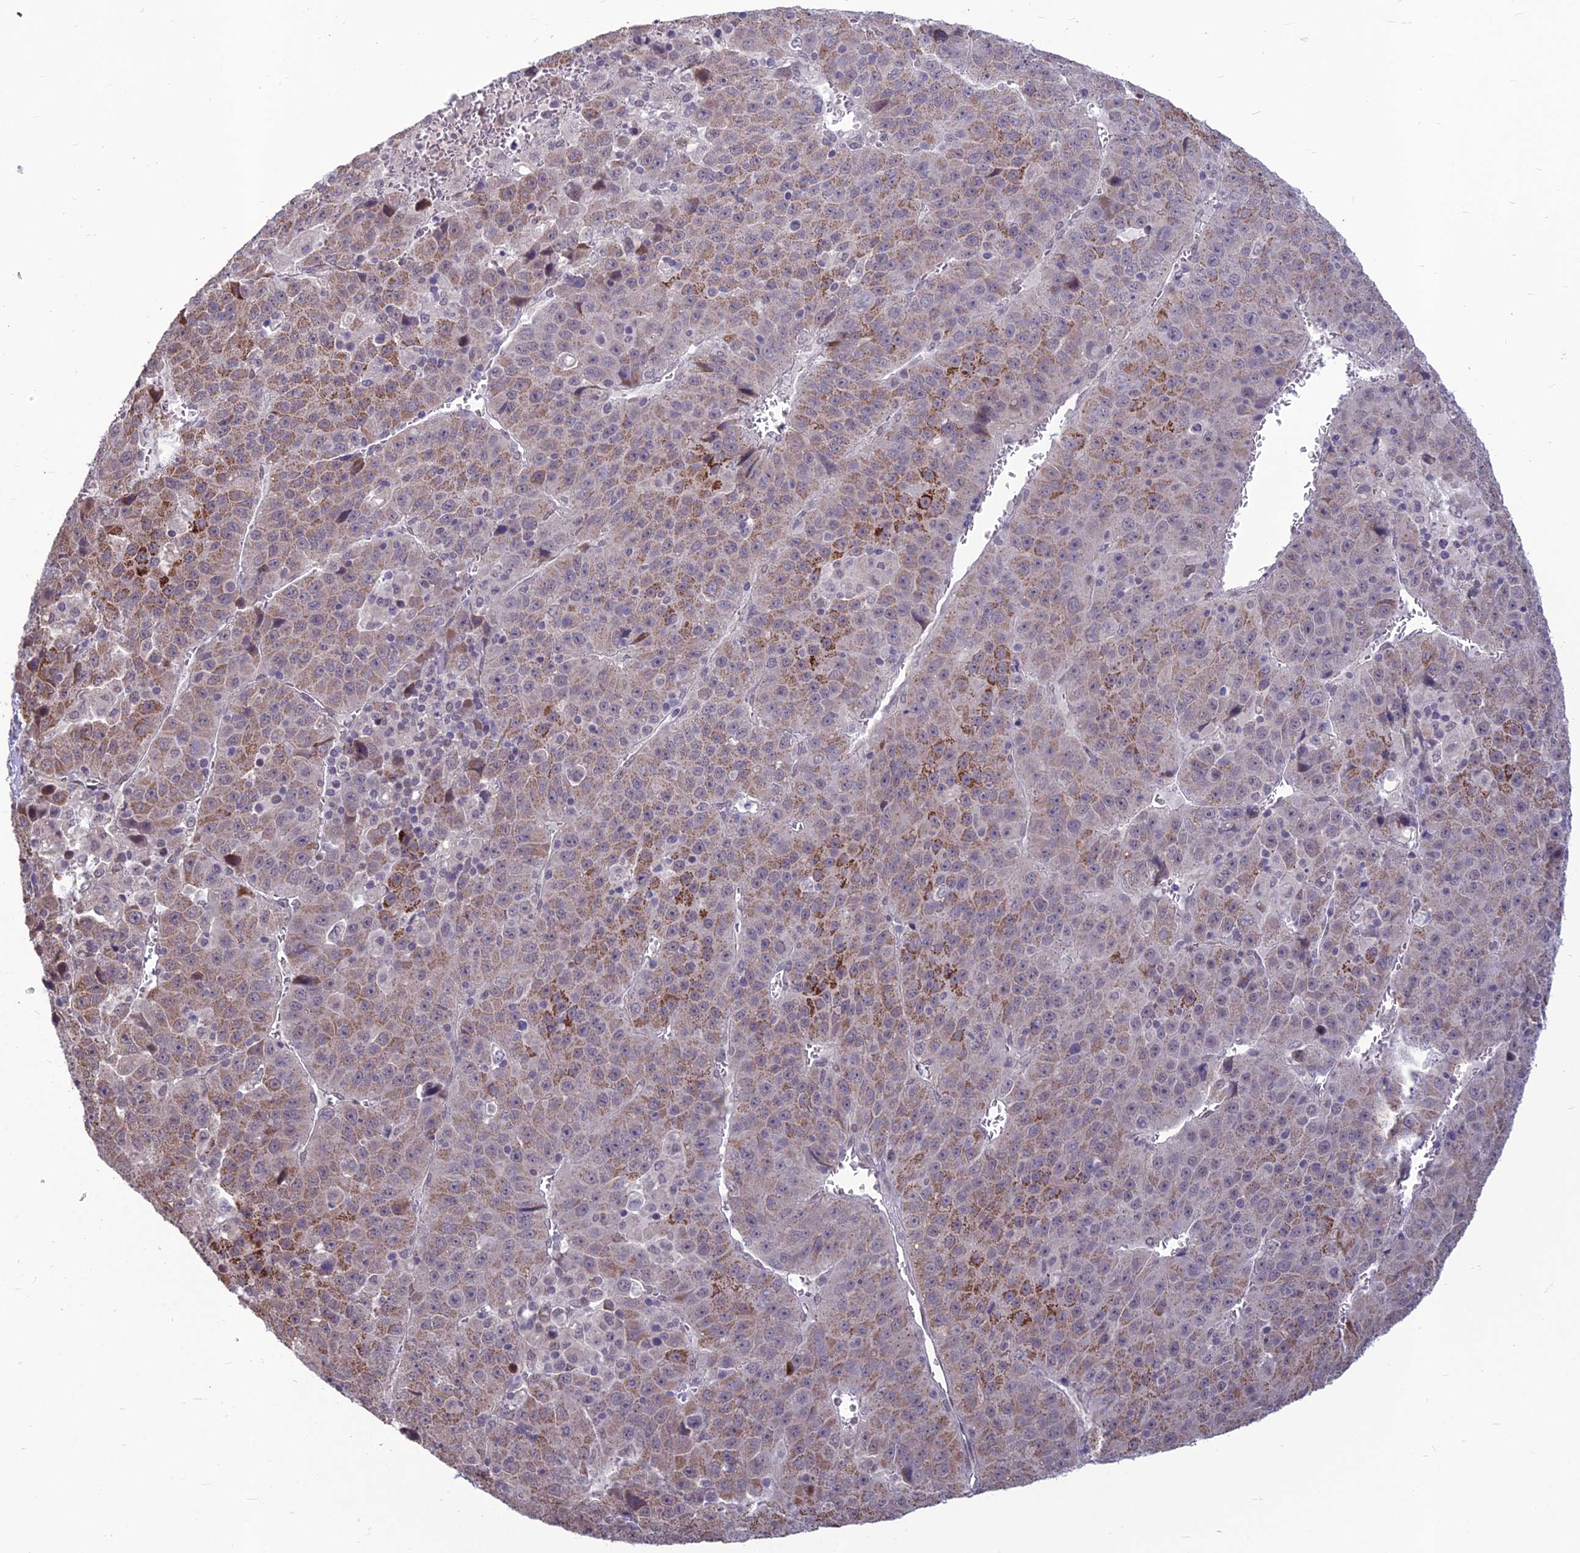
{"staining": {"intensity": "moderate", "quantity": "25%-75%", "location": "cytoplasmic/membranous"}, "tissue": "liver cancer", "cell_type": "Tumor cells", "image_type": "cancer", "snomed": [{"axis": "morphology", "description": "Carcinoma, Hepatocellular, NOS"}, {"axis": "topography", "description": "Liver"}], "caption": "DAB immunohistochemical staining of liver cancer (hepatocellular carcinoma) exhibits moderate cytoplasmic/membranous protein expression in approximately 25%-75% of tumor cells. (Stains: DAB (3,3'-diaminobenzidine) in brown, nuclei in blue, Microscopy: brightfield microscopy at high magnification).", "gene": "FBRS", "patient": {"sex": "female", "age": 53}}